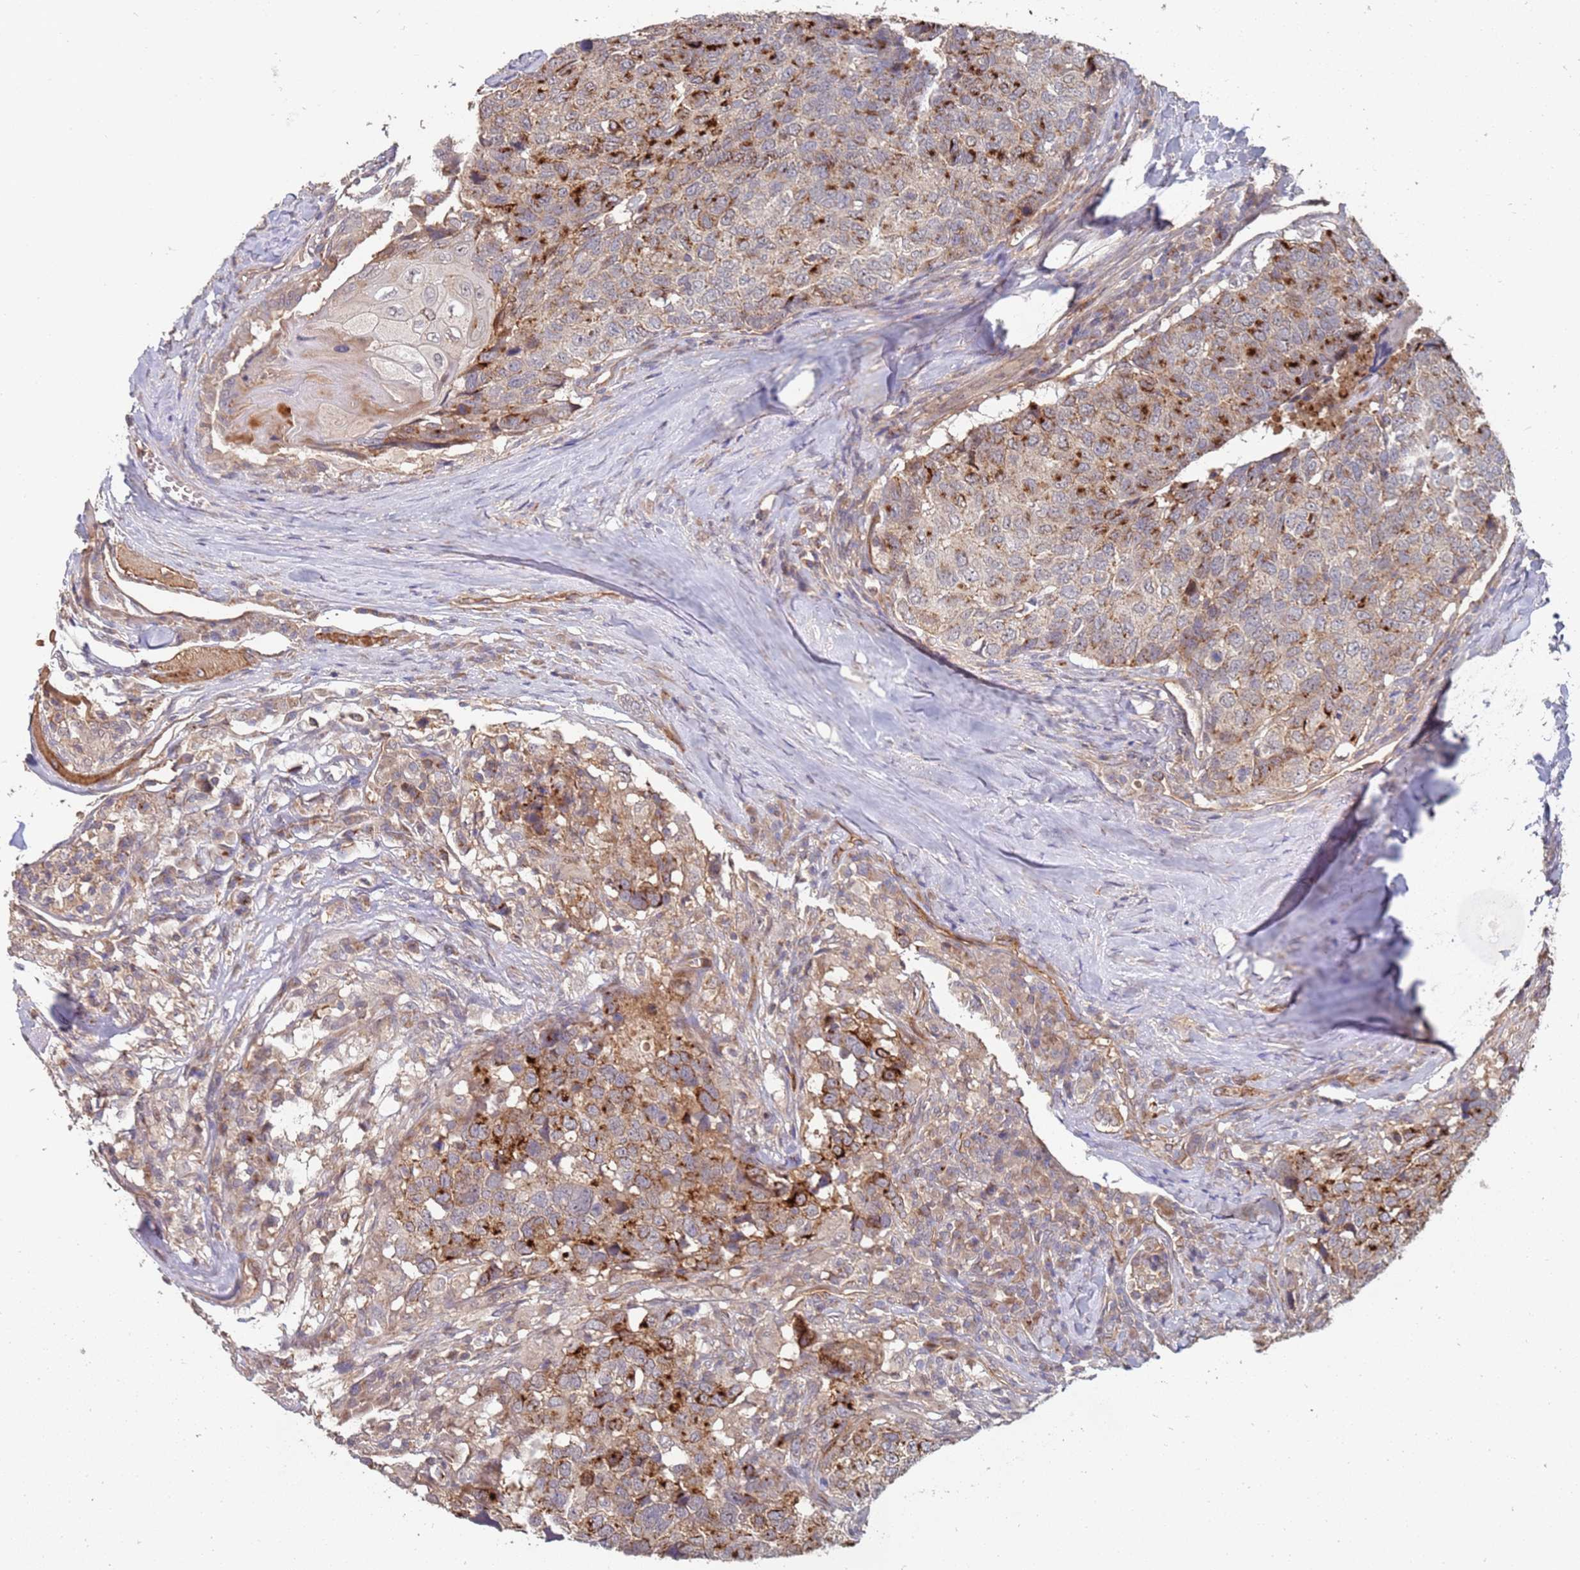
{"staining": {"intensity": "strong", "quantity": "25%-75%", "location": "cytoplasmic/membranous"}, "tissue": "head and neck cancer", "cell_type": "Tumor cells", "image_type": "cancer", "snomed": [{"axis": "morphology", "description": "Squamous cell carcinoma, NOS"}, {"axis": "topography", "description": "Head-Neck"}], "caption": "This photomicrograph demonstrates immunohistochemistry staining of human head and neck cancer (squamous cell carcinoma), with high strong cytoplasmic/membranous positivity in about 25%-75% of tumor cells.", "gene": "ABCB6", "patient": {"sex": "male", "age": 66}}